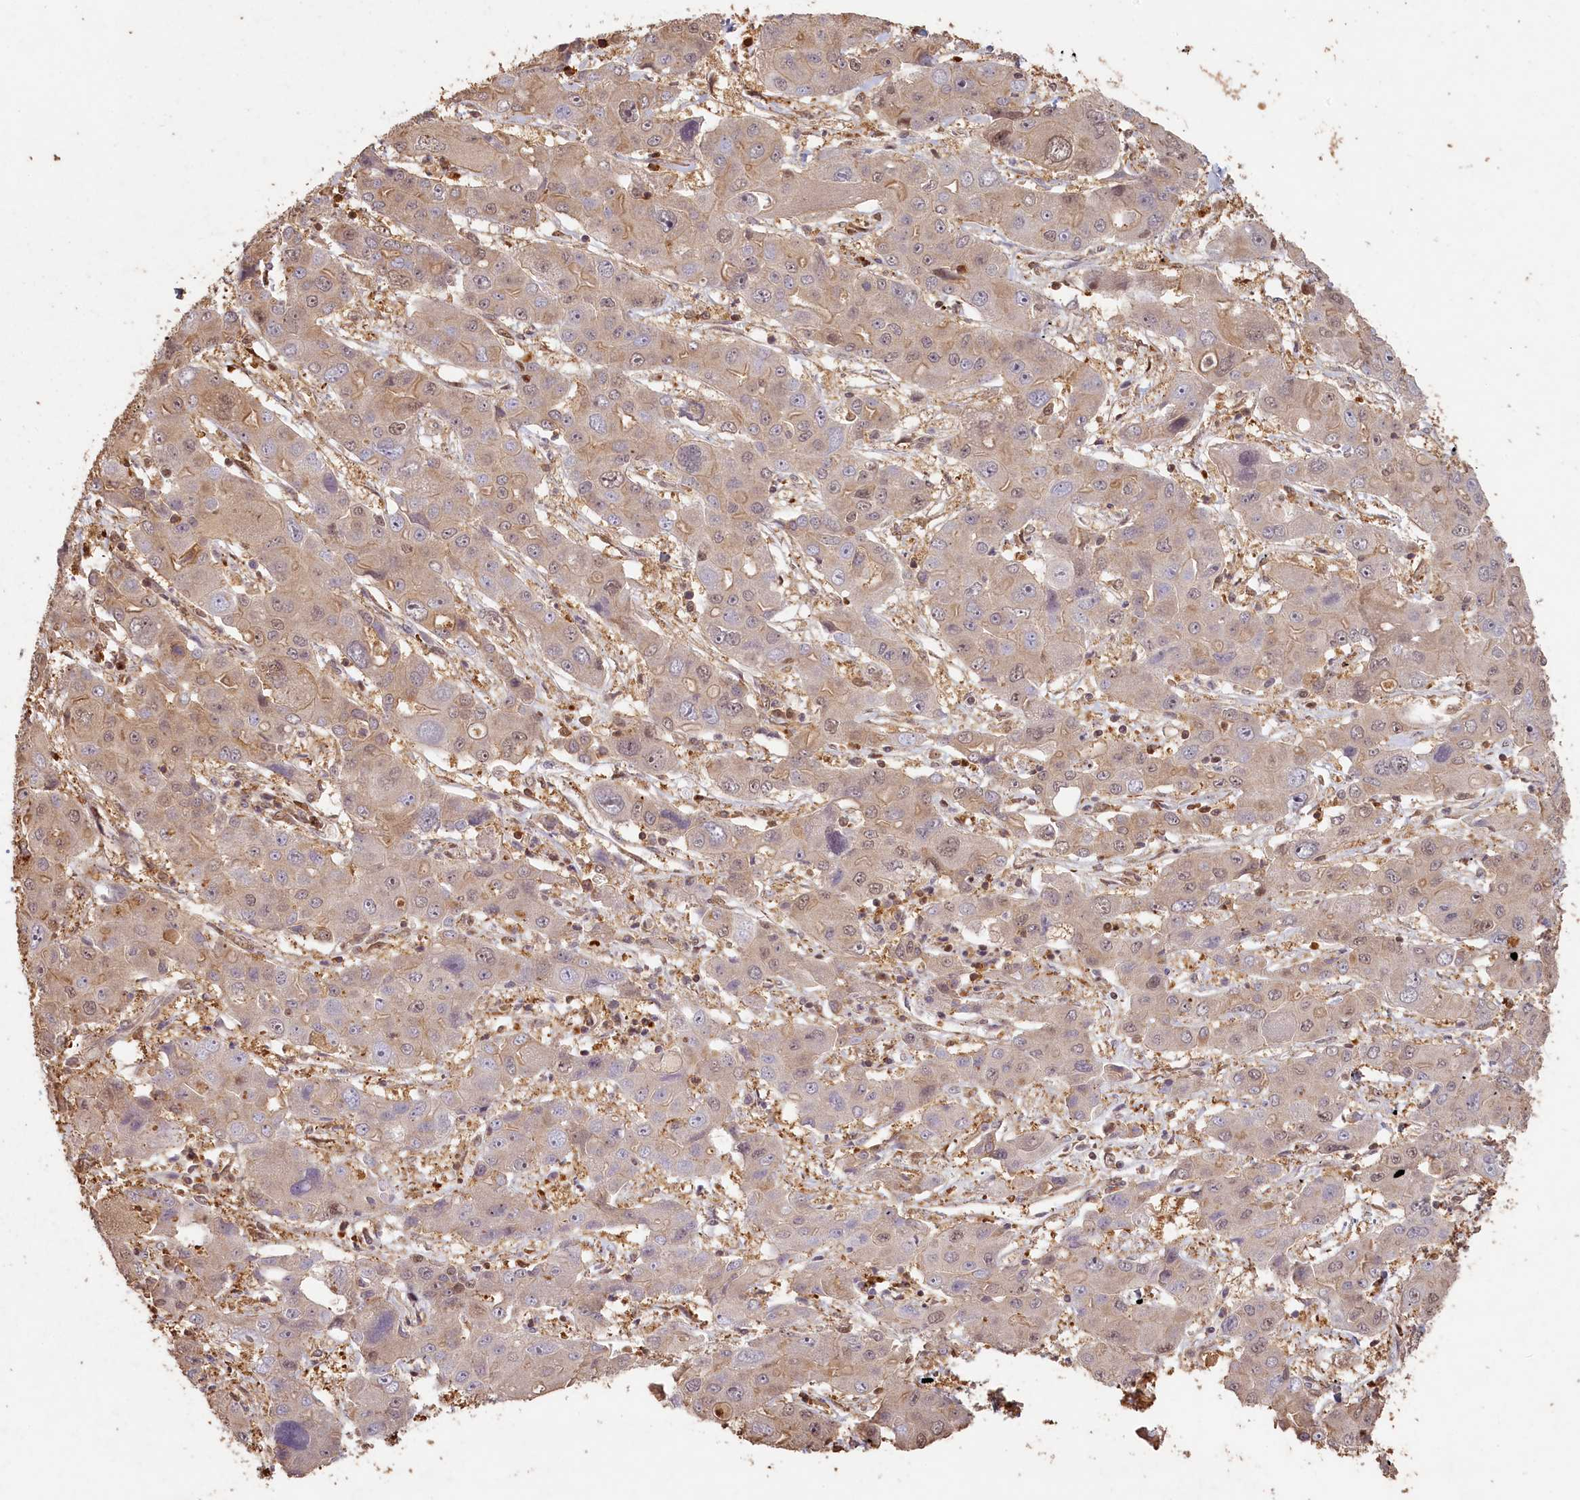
{"staining": {"intensity": "moderate", "quantity": "<25%", "location": "cytoplasmic/membranous"}, "tissue": "liver cancer", "cell_type": "Tumor cells", "image_type": "cancer", "snomed": [{"axis": "morphology", "description": "Cholangiocarcinoma"}, {"axis": "topography", "description": "Liver"}], "caption": "Liver cancer was stained to show a protein in brown. There is low levels of moderate cytoplasmic/membranous staining in approximately <25% of tumor cells.", "gene": "MADD", "patient": {"sex": "male", "age": 67}}